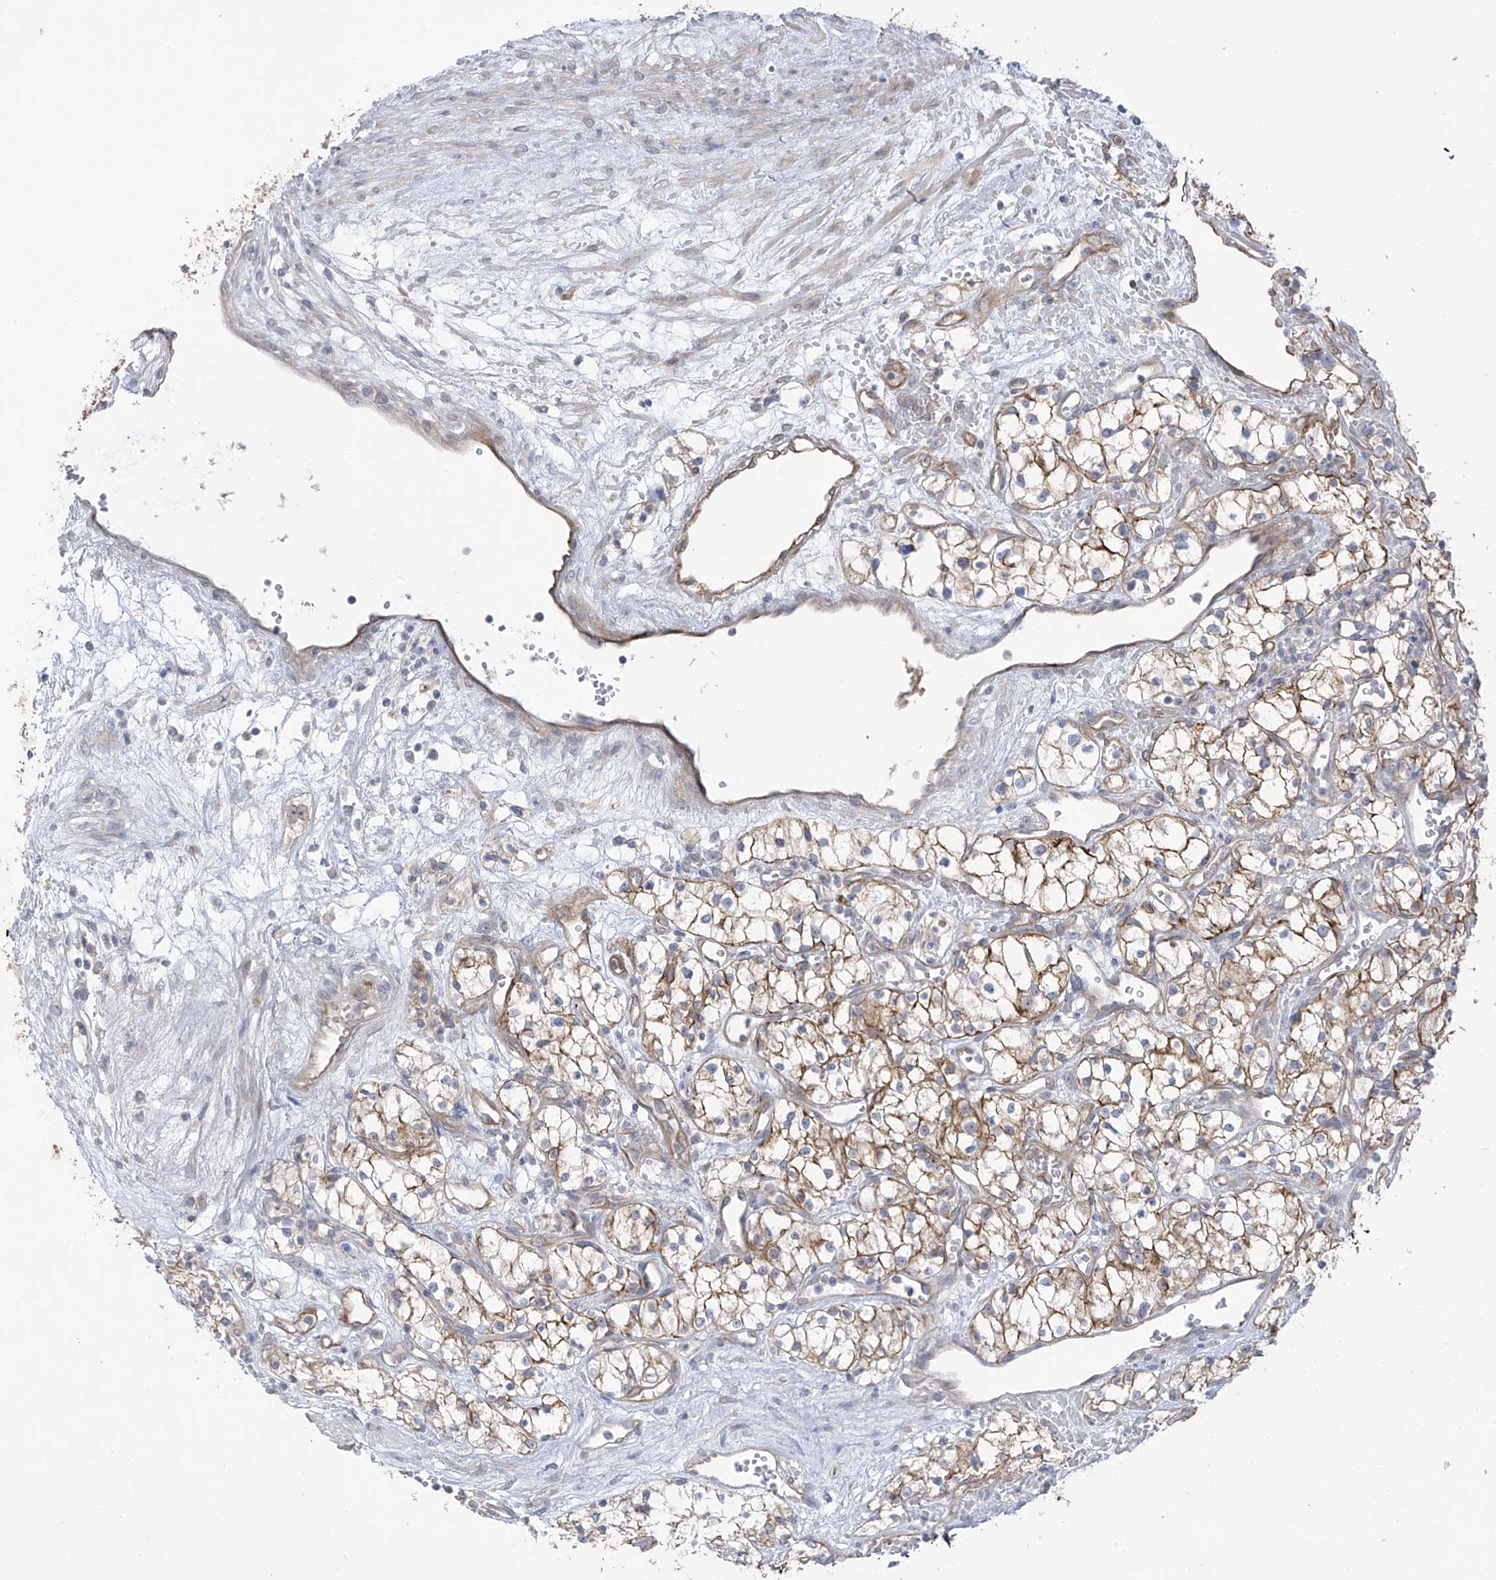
{"staining": {"intensity": "moderate", "quantity": "<25%", "location": "cytoplasmic/membranous"}, "tissue": "renal cancer", "cell_type": "Tumor cells", "image_type": "cancer", "snomed": [{"axis": "morphology", "description": "Adenocarcinoma, NOS"}, {"axis": "topography", "description": "Kidney"}], "caption": "High-magnification brightfield microscopy of adenocarcinoma (renal) stained with DAB (brown) and counterstained with hematoxylin (blue). tumor cells exhibit moderate cytoplasmic/membranous staining is present in about<25% of cells. (DAB = brown stain, brightfield microscopy at high magnification).", "gene": "EIPR1", "patient": {"sex": "male", "age": 59}}